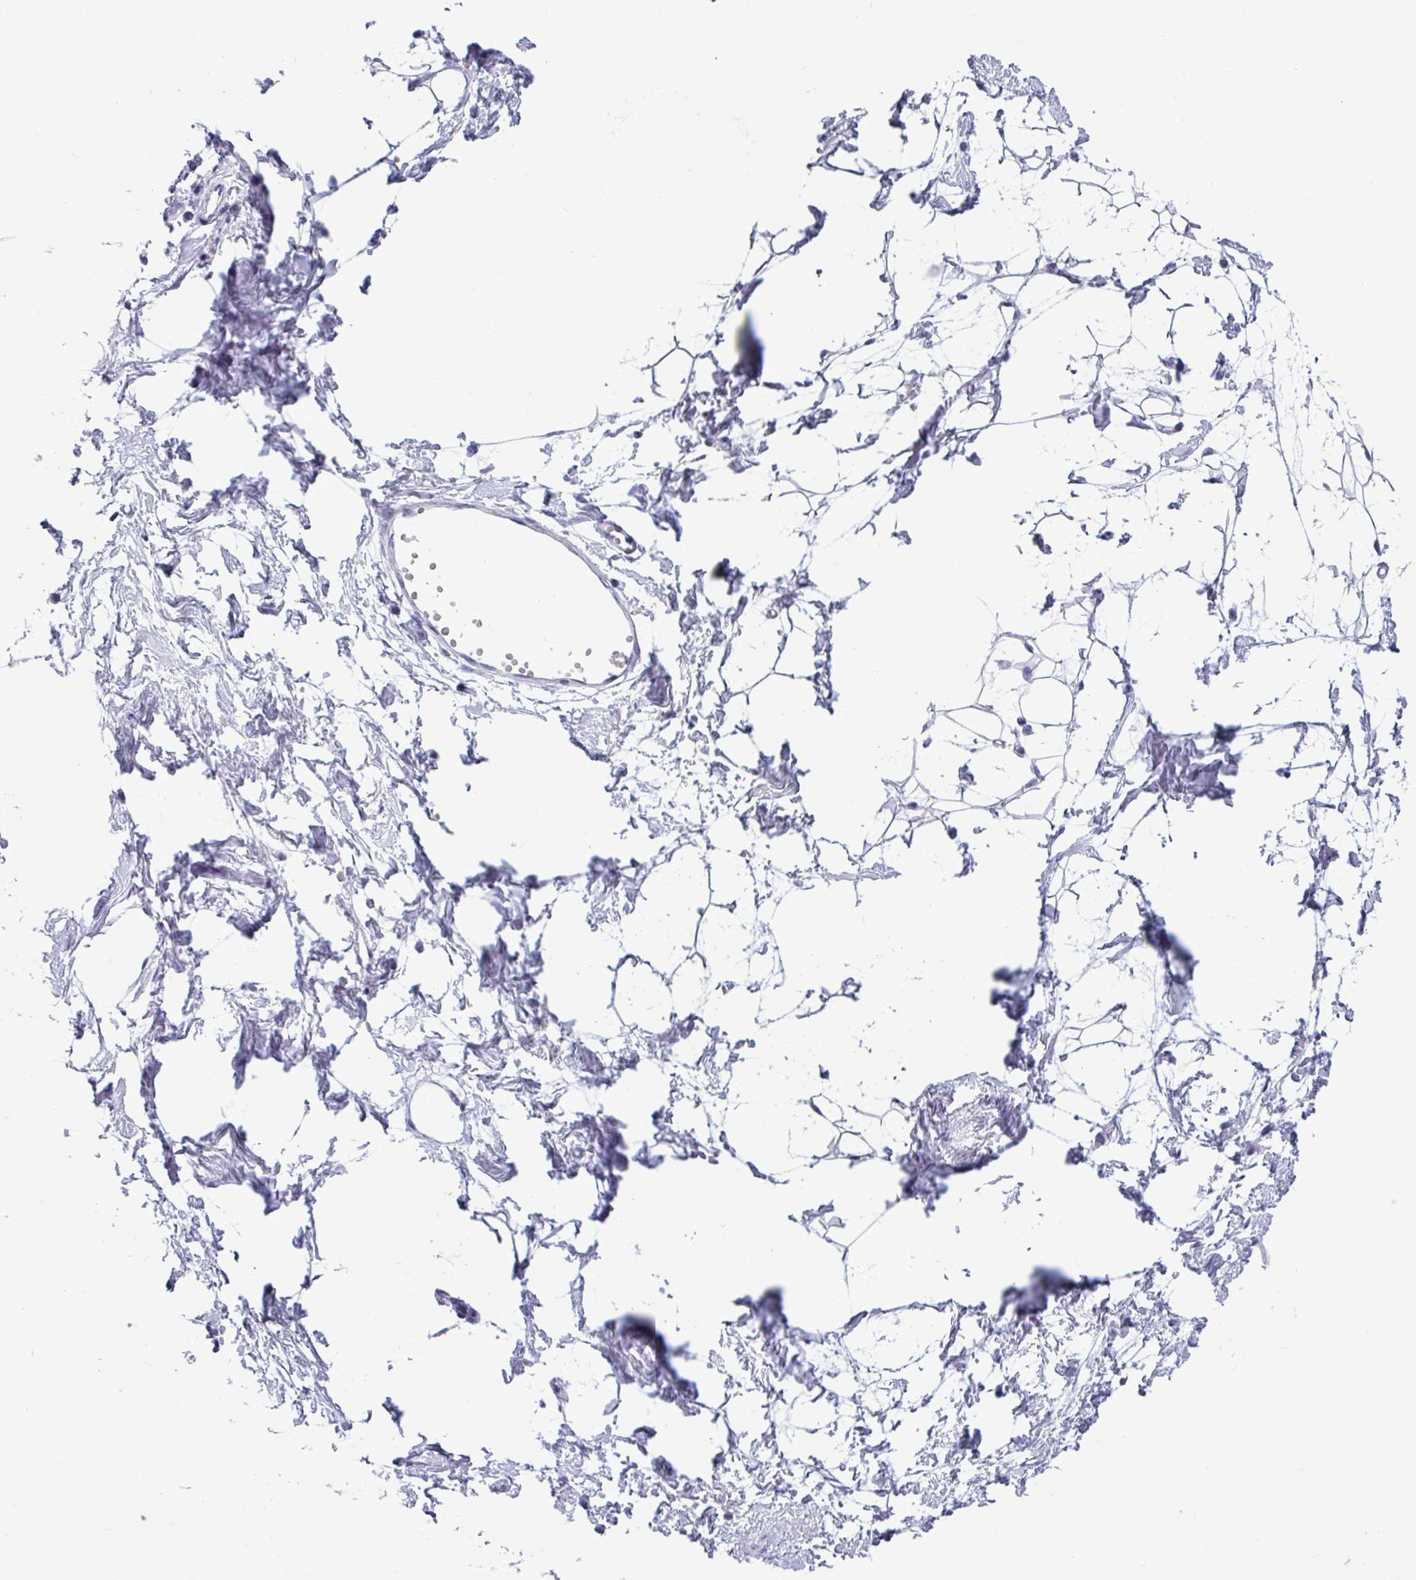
{"staining": {"intensity": "negative", "quantity": "none", "location": "none"}, "tissue": "breast", "cell_type": "Adipocytes", "image_type": "normal", "snomed": [{"axis": "morphology", "description": "Normal tissue, NOS"}, {"axis": "topography", "description": "Breast"}], "caption": "Photomicrograph shows no protein positivity in adipocytes of normal breast. (DAB (3,3'-diaminobenzidine) IHC, high magnification).", "gene": "SRGAP1", "patient": {"sex": "female", "age": 45}}